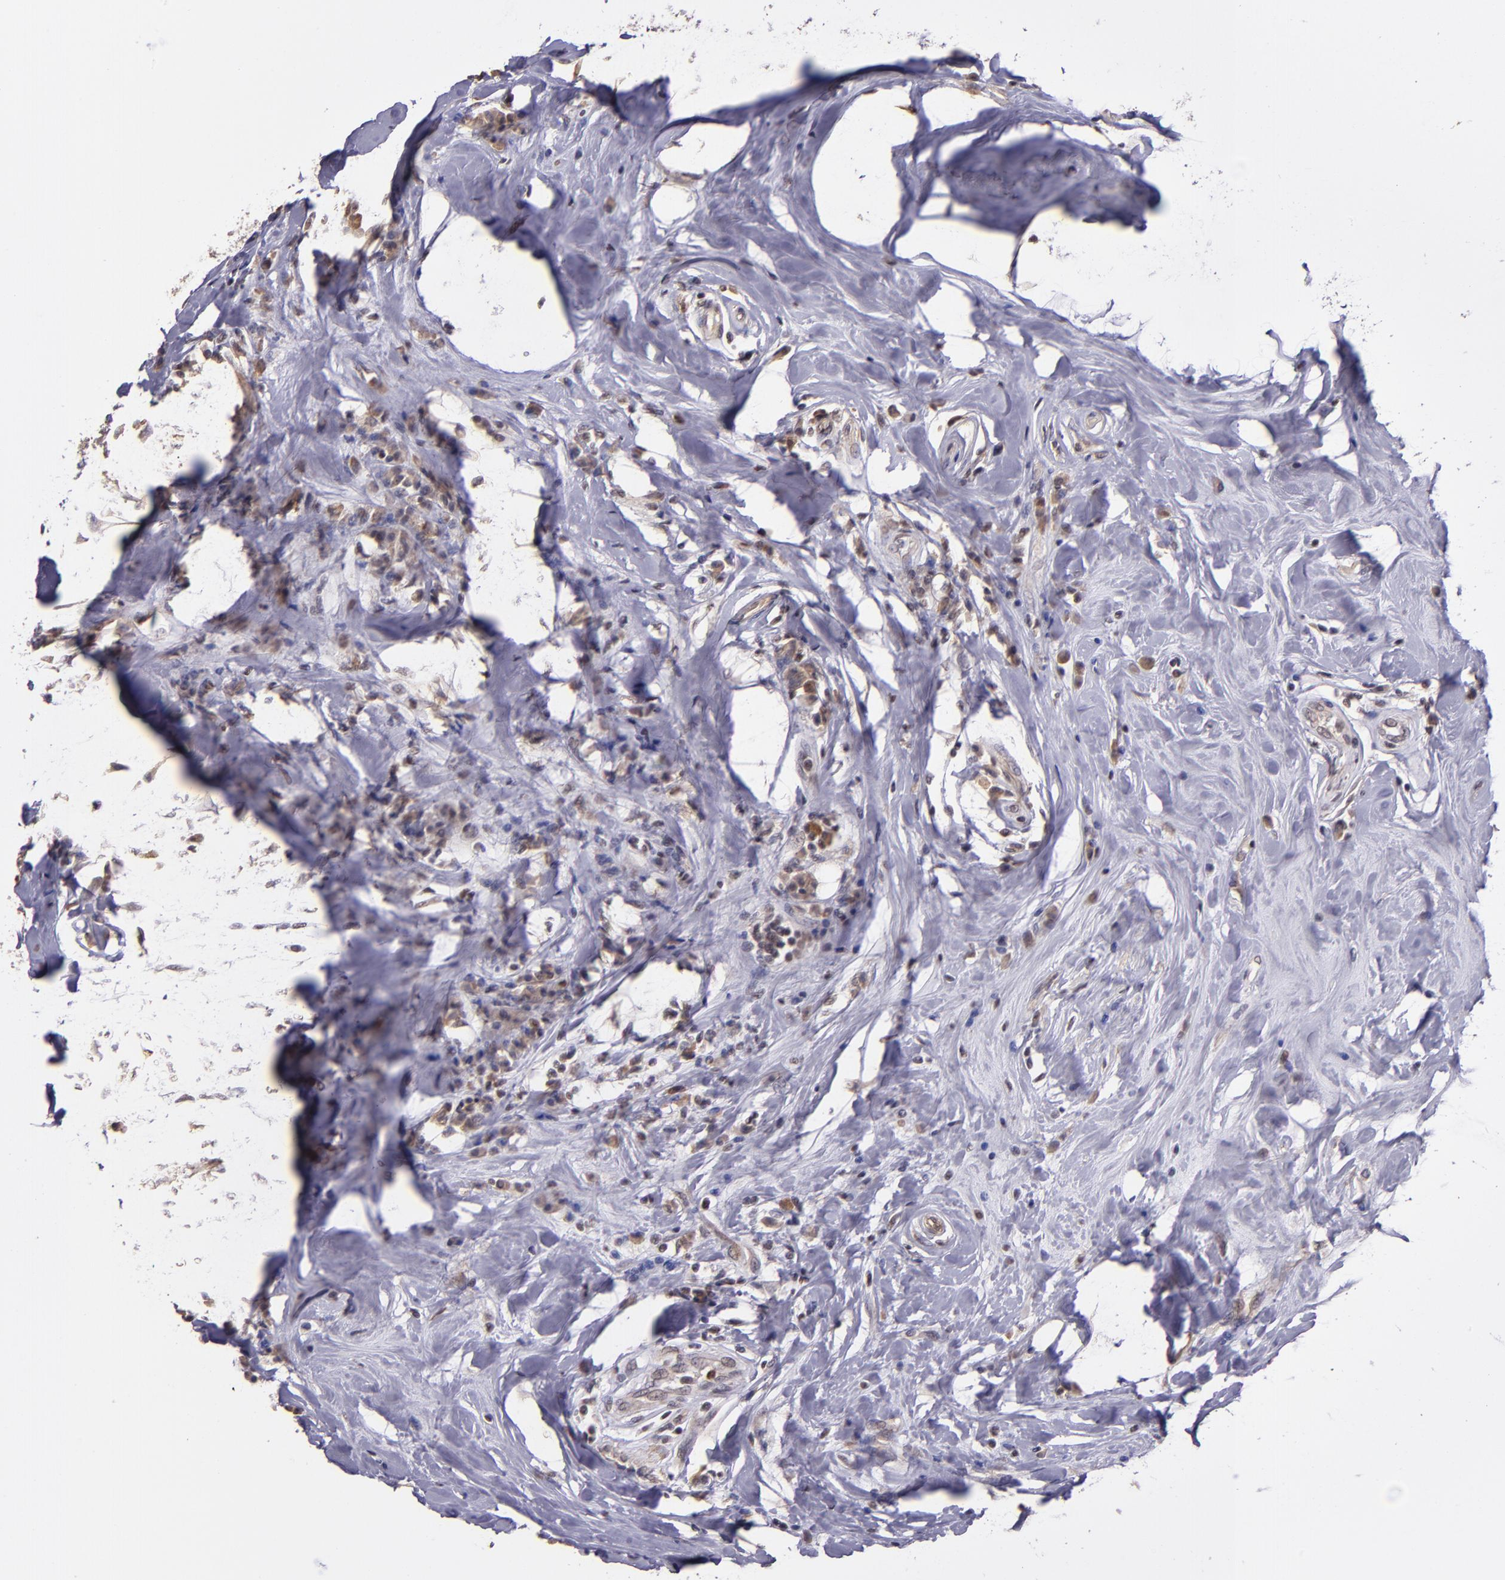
{"staining": {"intensity": "weak", "quantity": ">75%", "location": "cytoplasmic/membranous"}, "tissue": "breast cancer", "cell_type": "Tumor cells", "image_type": "cancer", "snomed": [{"axis": "morphology", "description": "Duct carcinoma"}, {"axis": "topography", "description": "Breast"}], "caption": "Immunohistochemistry (DAB) staining of human invasive ductal carcinoma (breast) displays weak cytoplasmic/membranous protein expression in approximately >75% of tumor cells. (DAB (3,3'-diaminobenzidine) IHC with brightfield microscopy, high magnification).", "gene": "ELF1", "patient": {"sex": "female", "age": 27}}